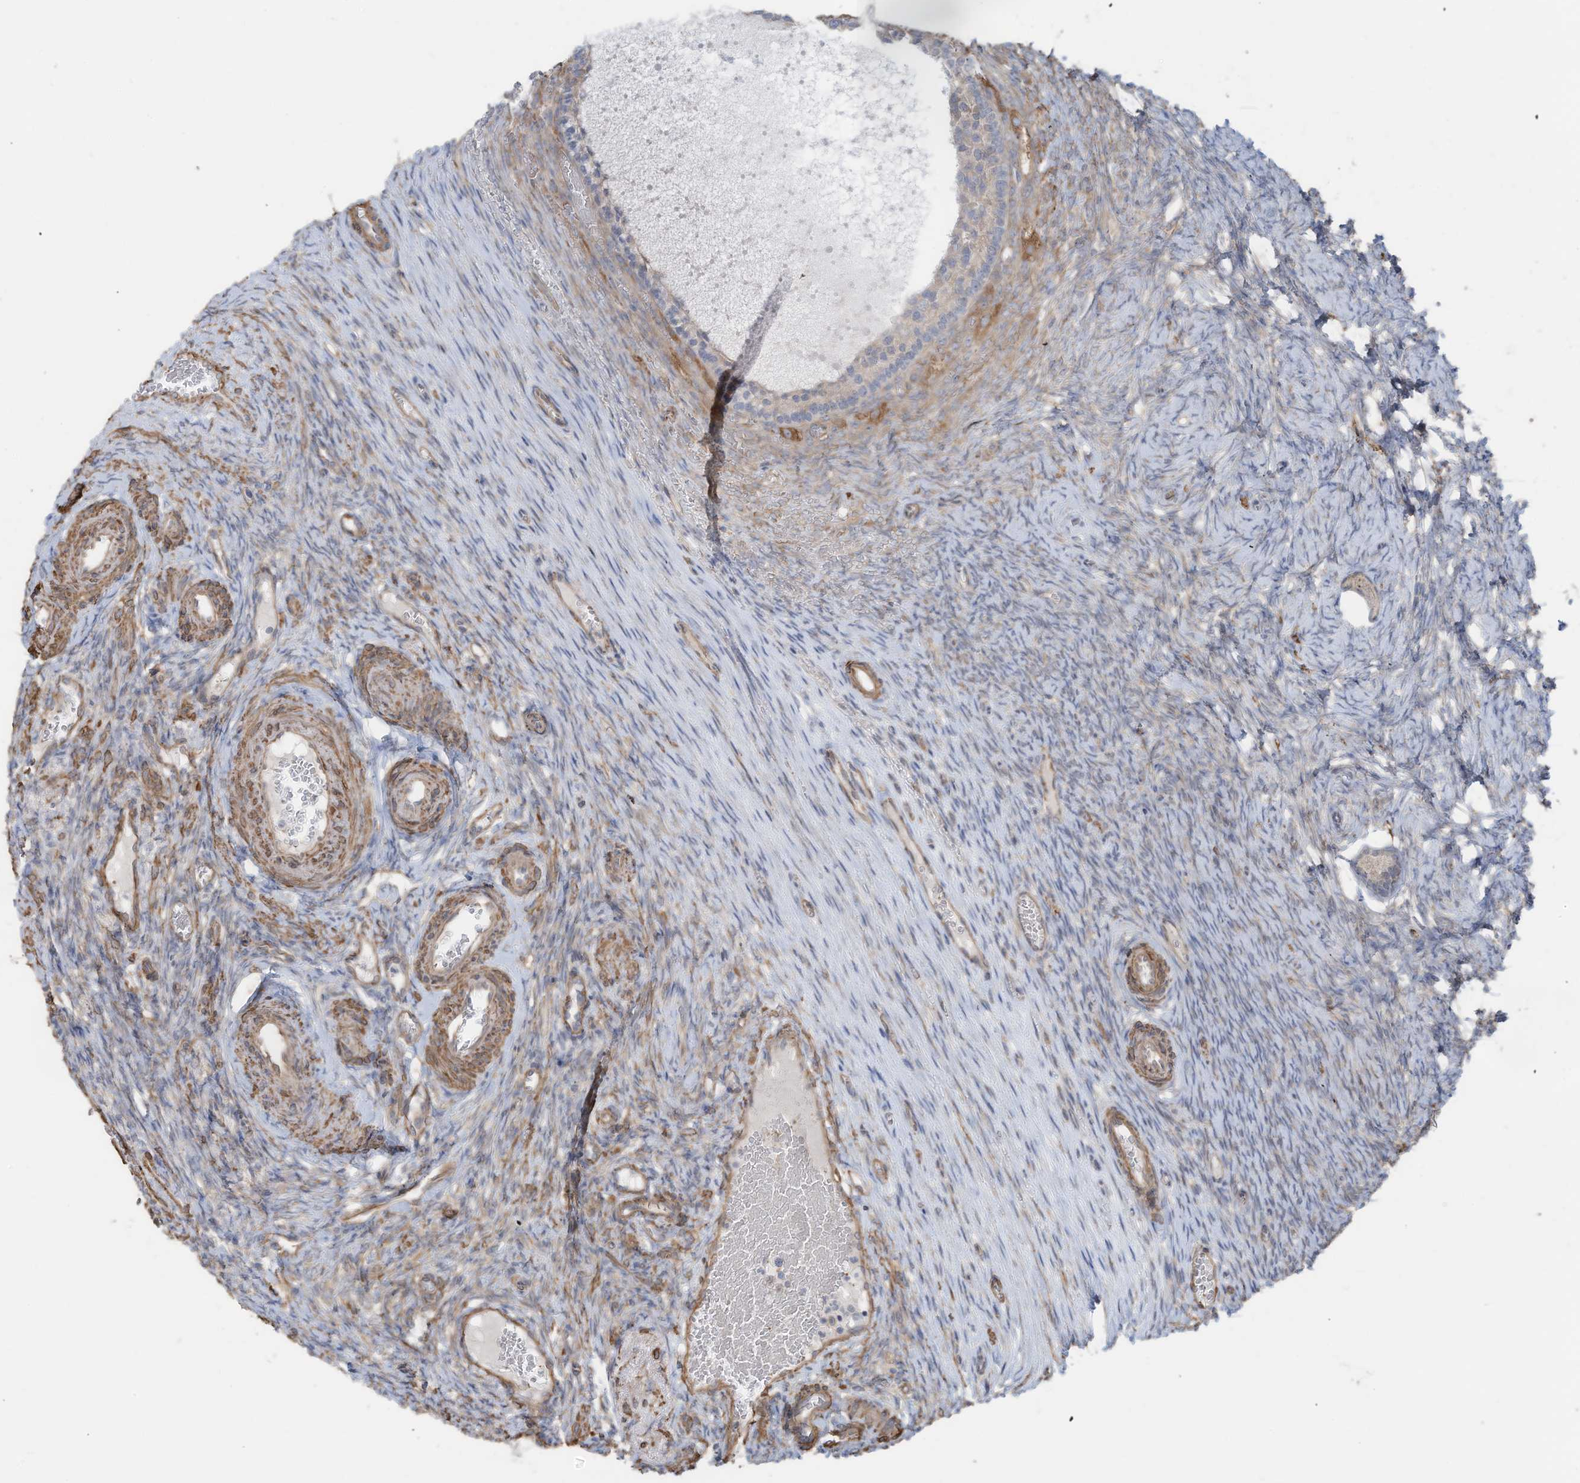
{"staining": {"intensity": "negative", "quantity": "none", "location": "none"}, "tissue": "ovary", "cell_type": "Follicle cells", "image_type": "normal", "snomed": [{"axis": "morphology", "description": "Adenocarcinoma, NOS"}, {"axis": "topography", "description": "Endometrium"}], "caption": "Immunohistochemistry micrograph of benign ovary: ovary stained with DAB (3,3'-diaminobenzidine) shows no significant protein expression in follicle cells. (Stains: DAB (3,3'-diaminobenzidine) immunohistochemistry with hematoxylin counter stain, Microscopy: brightfield microscopy at high magnification).", "gene": "SLC17A7", "patient": {"sex": "female", "age": 32}}